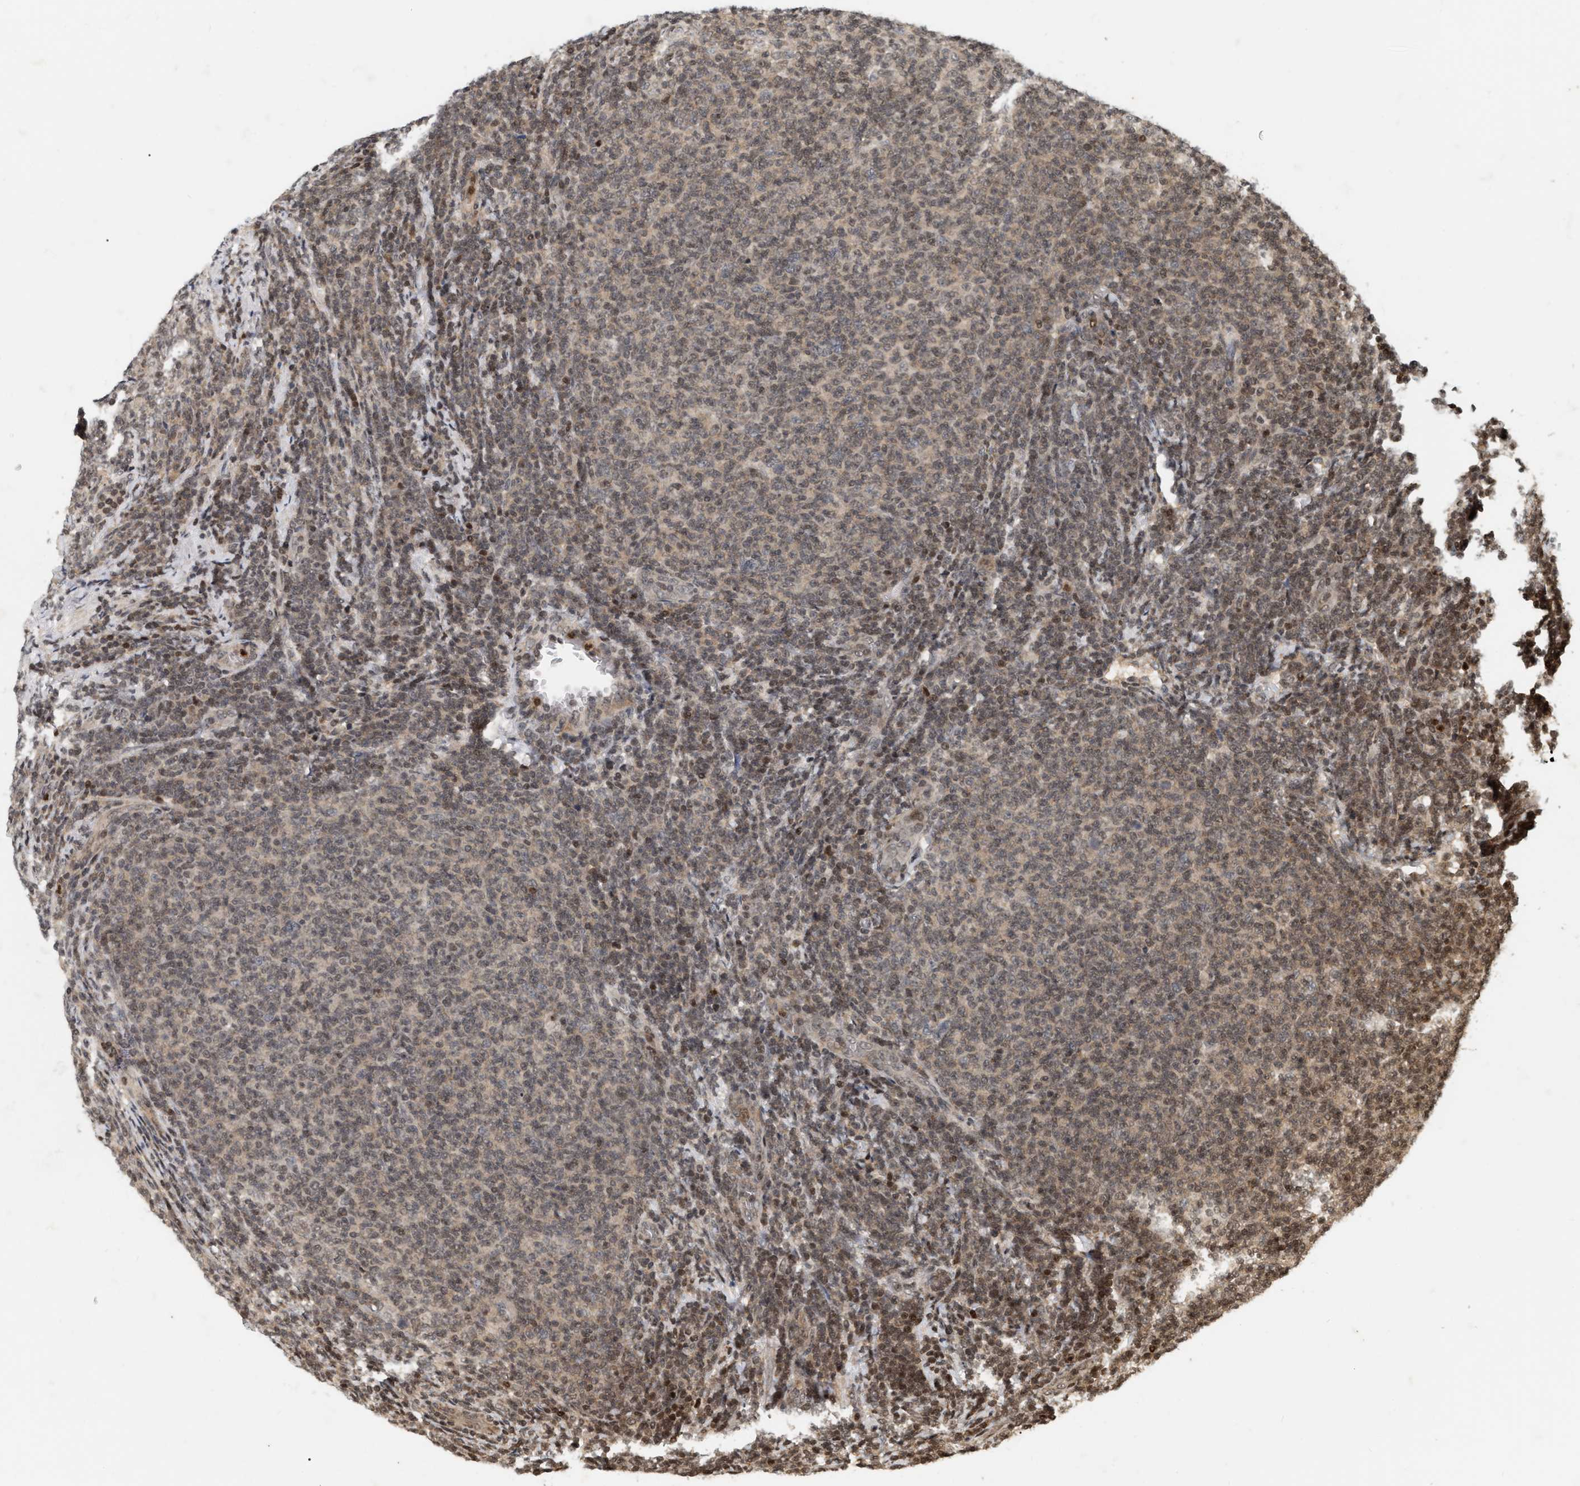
{"staining": {"intensity": "weak", "quantity": ">75%", "location": "nuclear"}, "tissue": "lymphoma", "cell_type": "Tumor cells", "image_type": "cancer", "snomed": [{"axis": "morphology", "description": "Malignant lymphoma, non-Hodgkin's type, Low grade"}, {"axis": "topography", "description": "Lymph node"}], "caption": "Immunohistochemical staining of malignant lymphoma, non-Hodgkin's type (low-grade) demonstrates weak nuclear protein expression in approximately >75% of tumor cells. (brown staining indicates protein expression, while blue staining denotes nuclei).", "gene": "NFE2L2", "patient": {"sex": "male", "age": 66}}